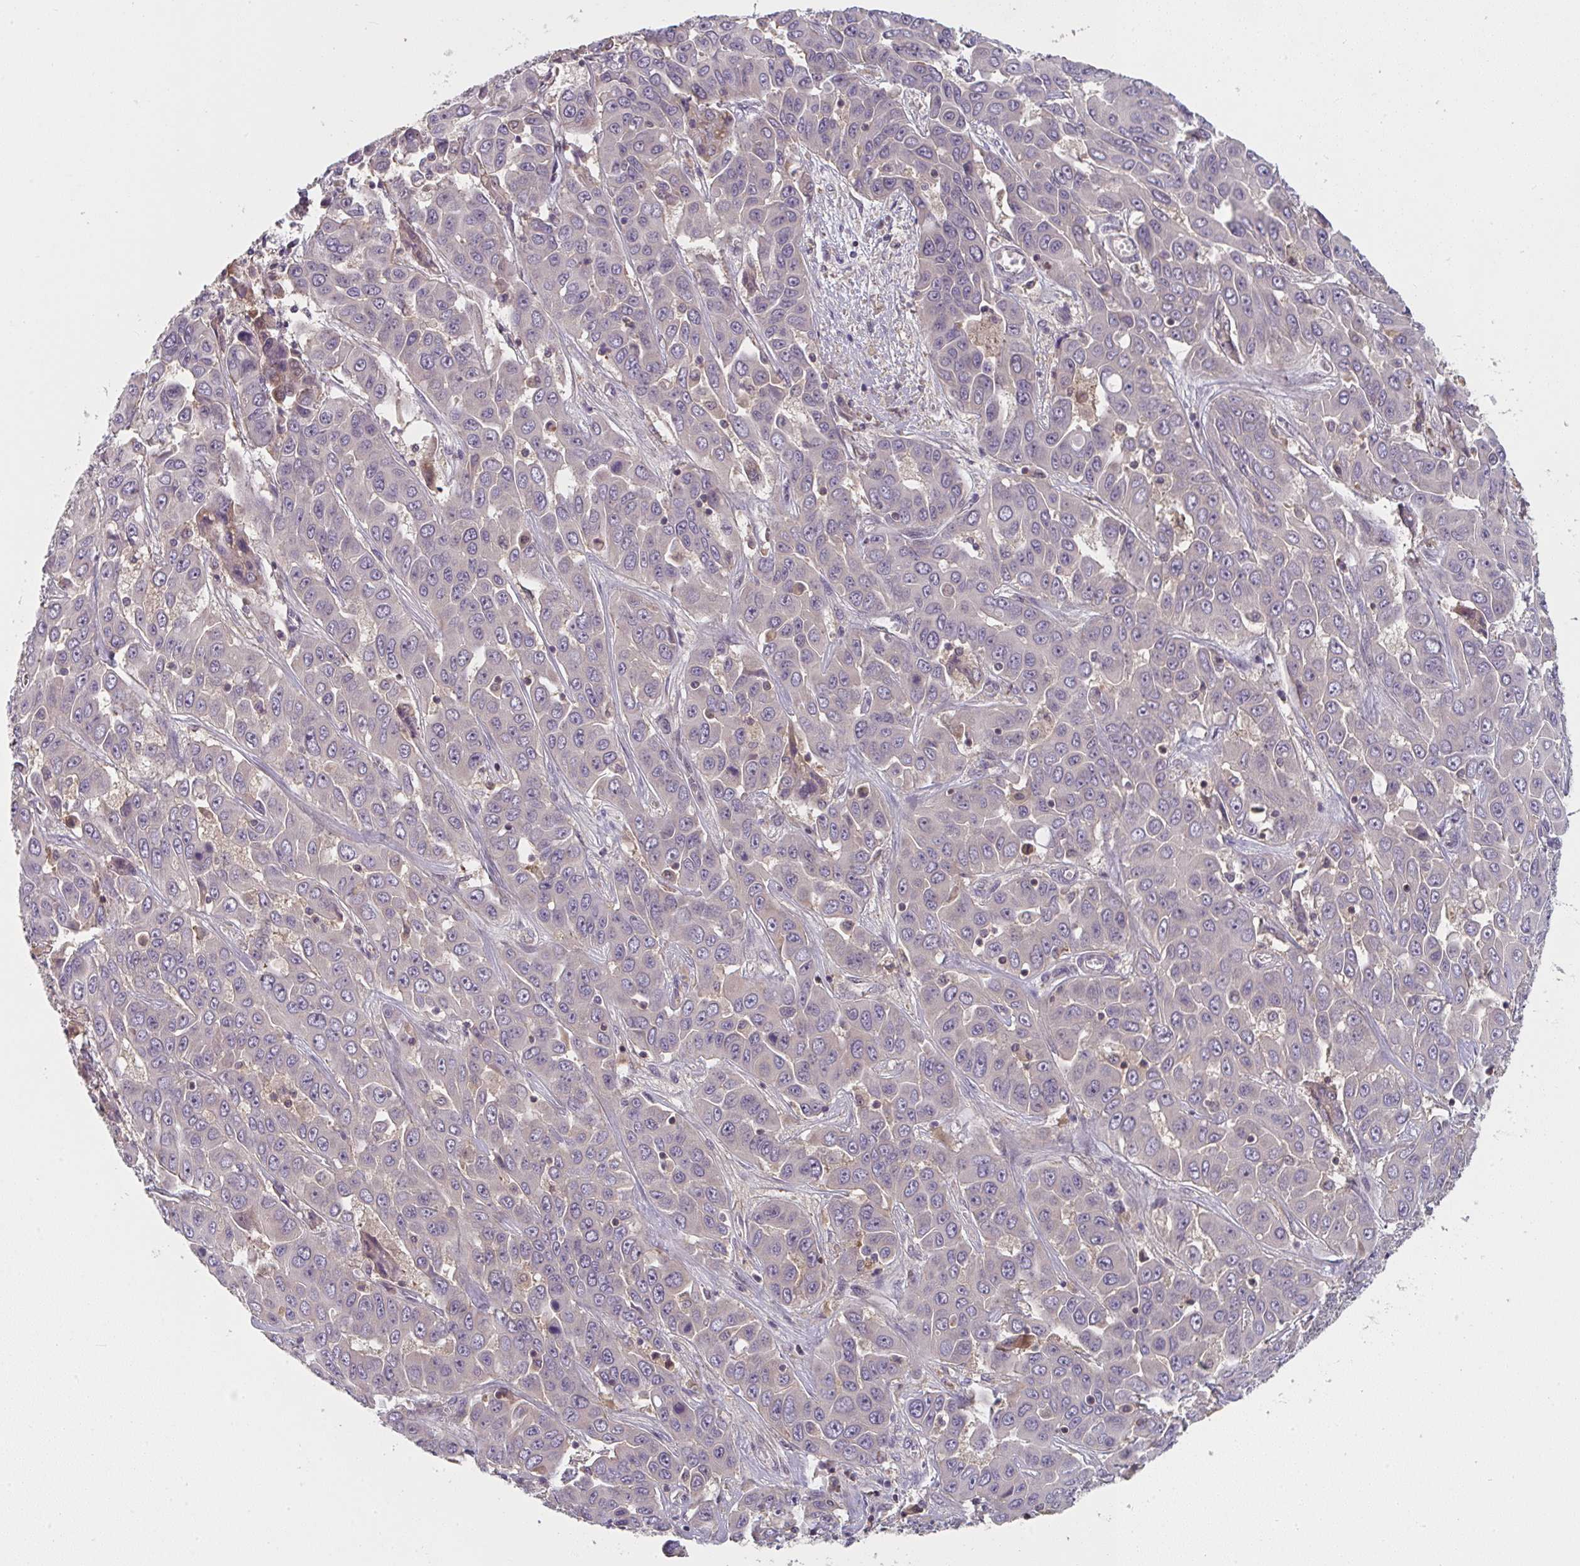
{"staining": {"intensity": "negative", "quantity": "none", "location": "none"}, "tissue": "liver cancer", "cell_type": "Tumor cells", "image_type": "cancer", "snomed": [{"axis": "morphology", "description": "Cholangiocarcinoma"}, {"axis": "topography", "description": "Liver"}], "caption": "This is an immunohistochemistry (IHC) image of human liver cancer. There is no expression in tumor cells.", "gene": "RANGRF", "patient": {"sex": "female", "age": 52}}